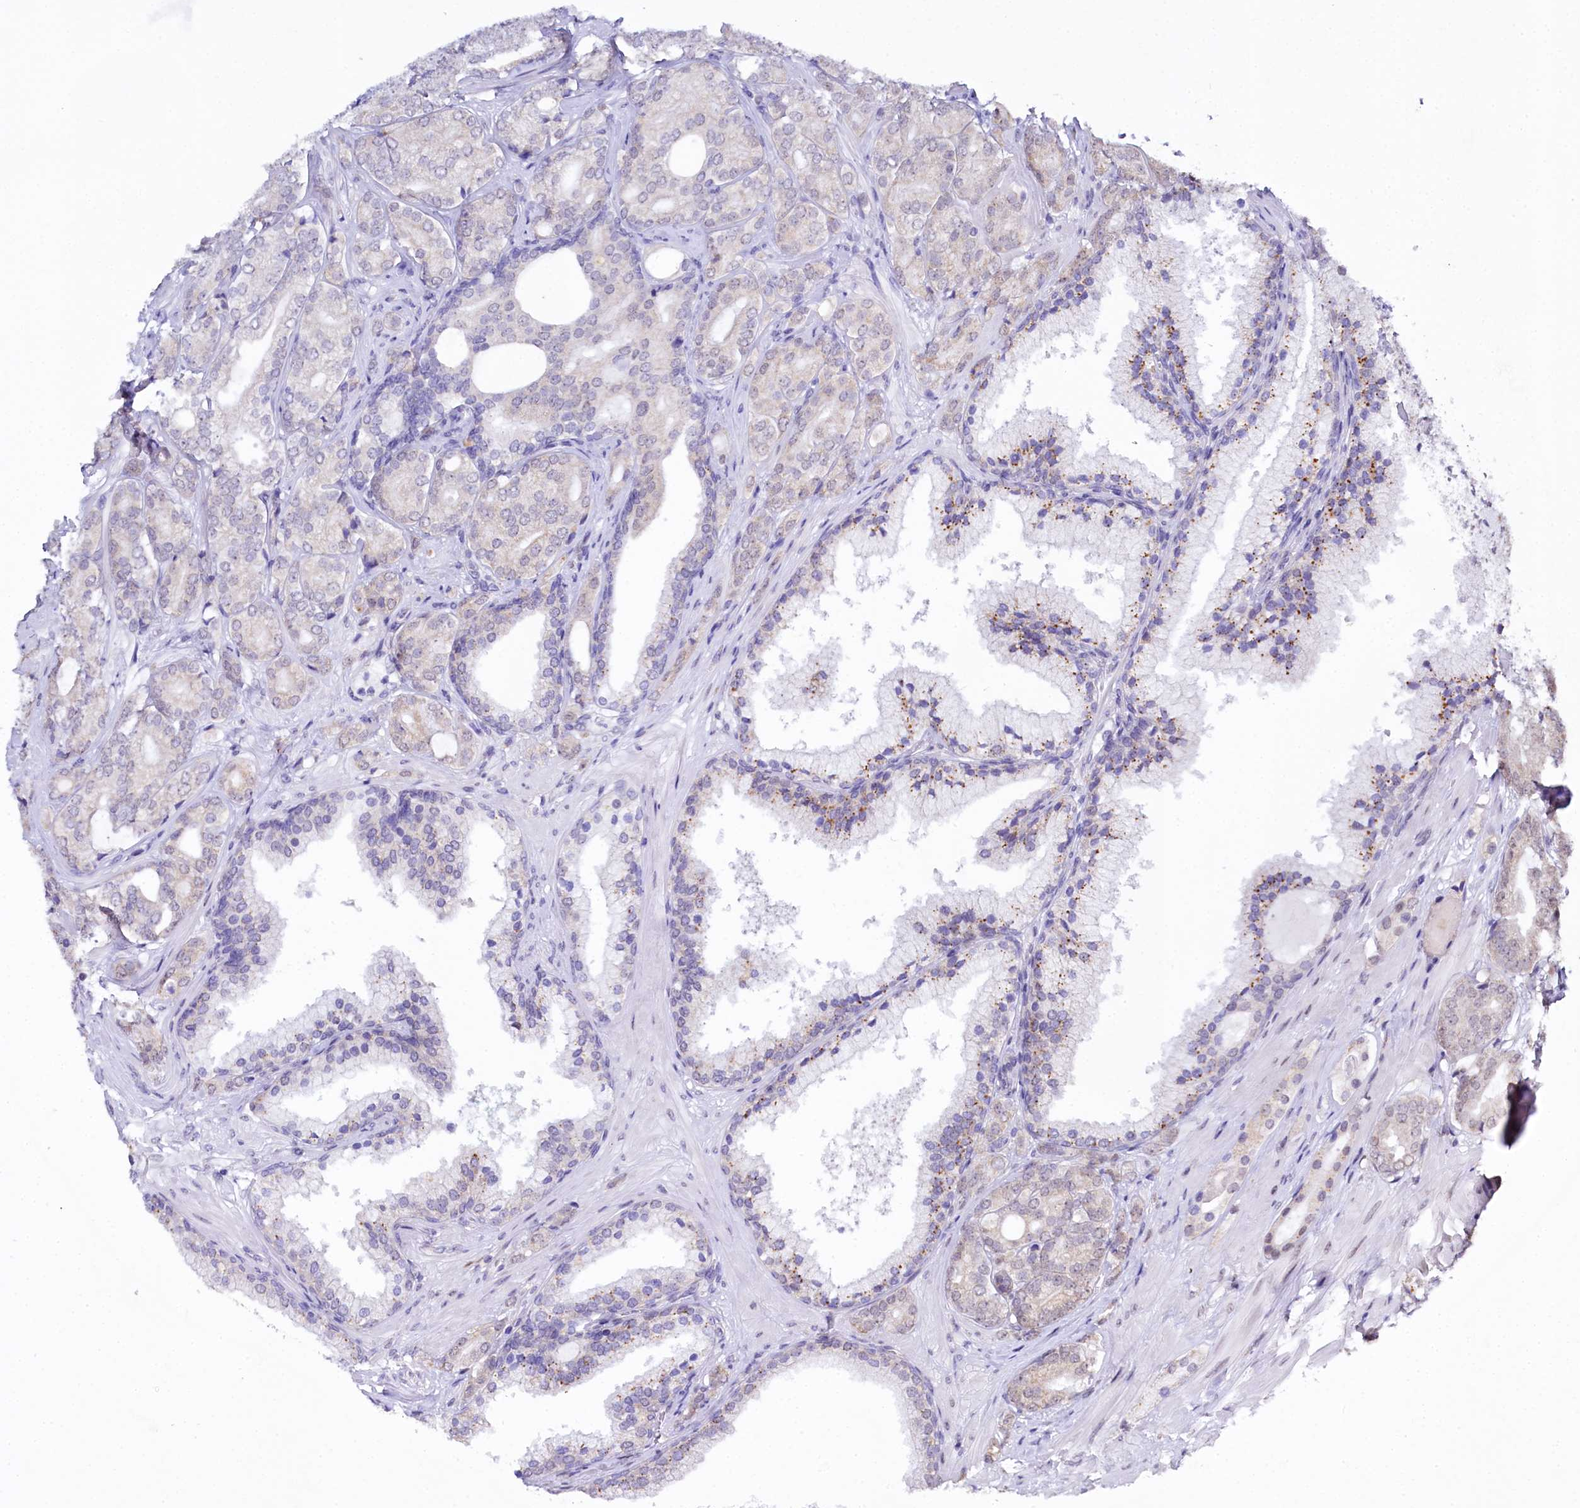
{"staining": {"intensity": "weak", "quantity": "<25%", "location": "nuclear"}, "tissue": "prostate cancer", "cell_type": "Tumor cells", "image_type": "cancer", "snomed": [{"axis": "morphology", "description": "Adenocarcinoma, High grade"}, {"axis": "topography", "description": "Prostate"}], "caption": "The photomicrograph displays no staining of tumor cells in high-grade adenocarcinoma (prostate).", "gene": "SPATS2", "patient": {"sex": "male", "age": 60}}